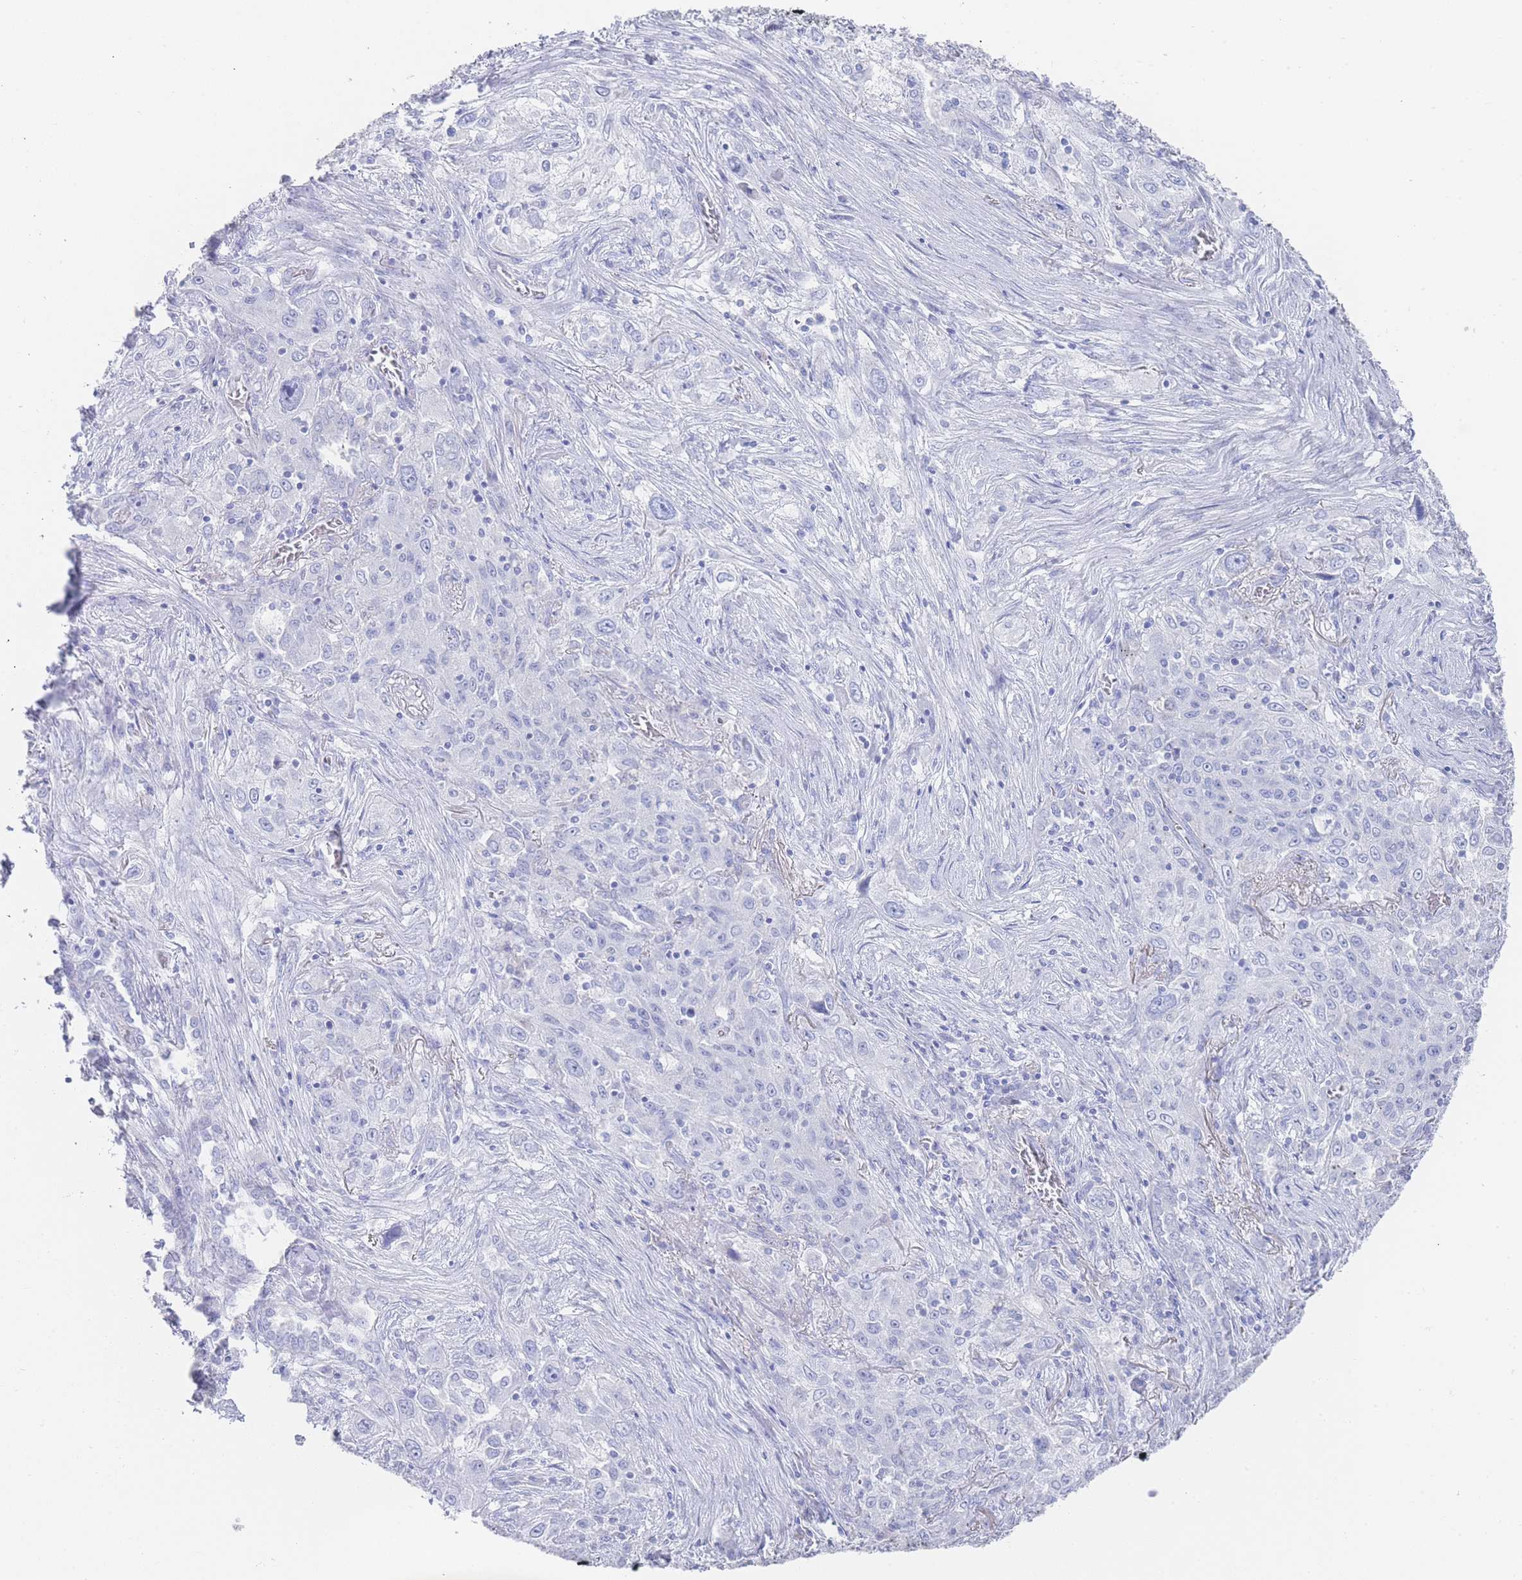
{"staining": {"intensity": "negative", "quantity": "none", "location": "none"}, "tissue": "lung cancer", "cell_type": "Tumor cells", "image_type": "cancer", "snomed": [{"axis": "morphology", "description": "Squamous cell carcinoma, NOS"}, {"axis": "topography", "description": "Lung"}], "caption": "Immunohistochemistry (IHC) of lung squamous cell carcinoma shows no positivity in tumor cells.", "gene": "LRRC37A", "patient": {"sex": "female", "age": 69}}